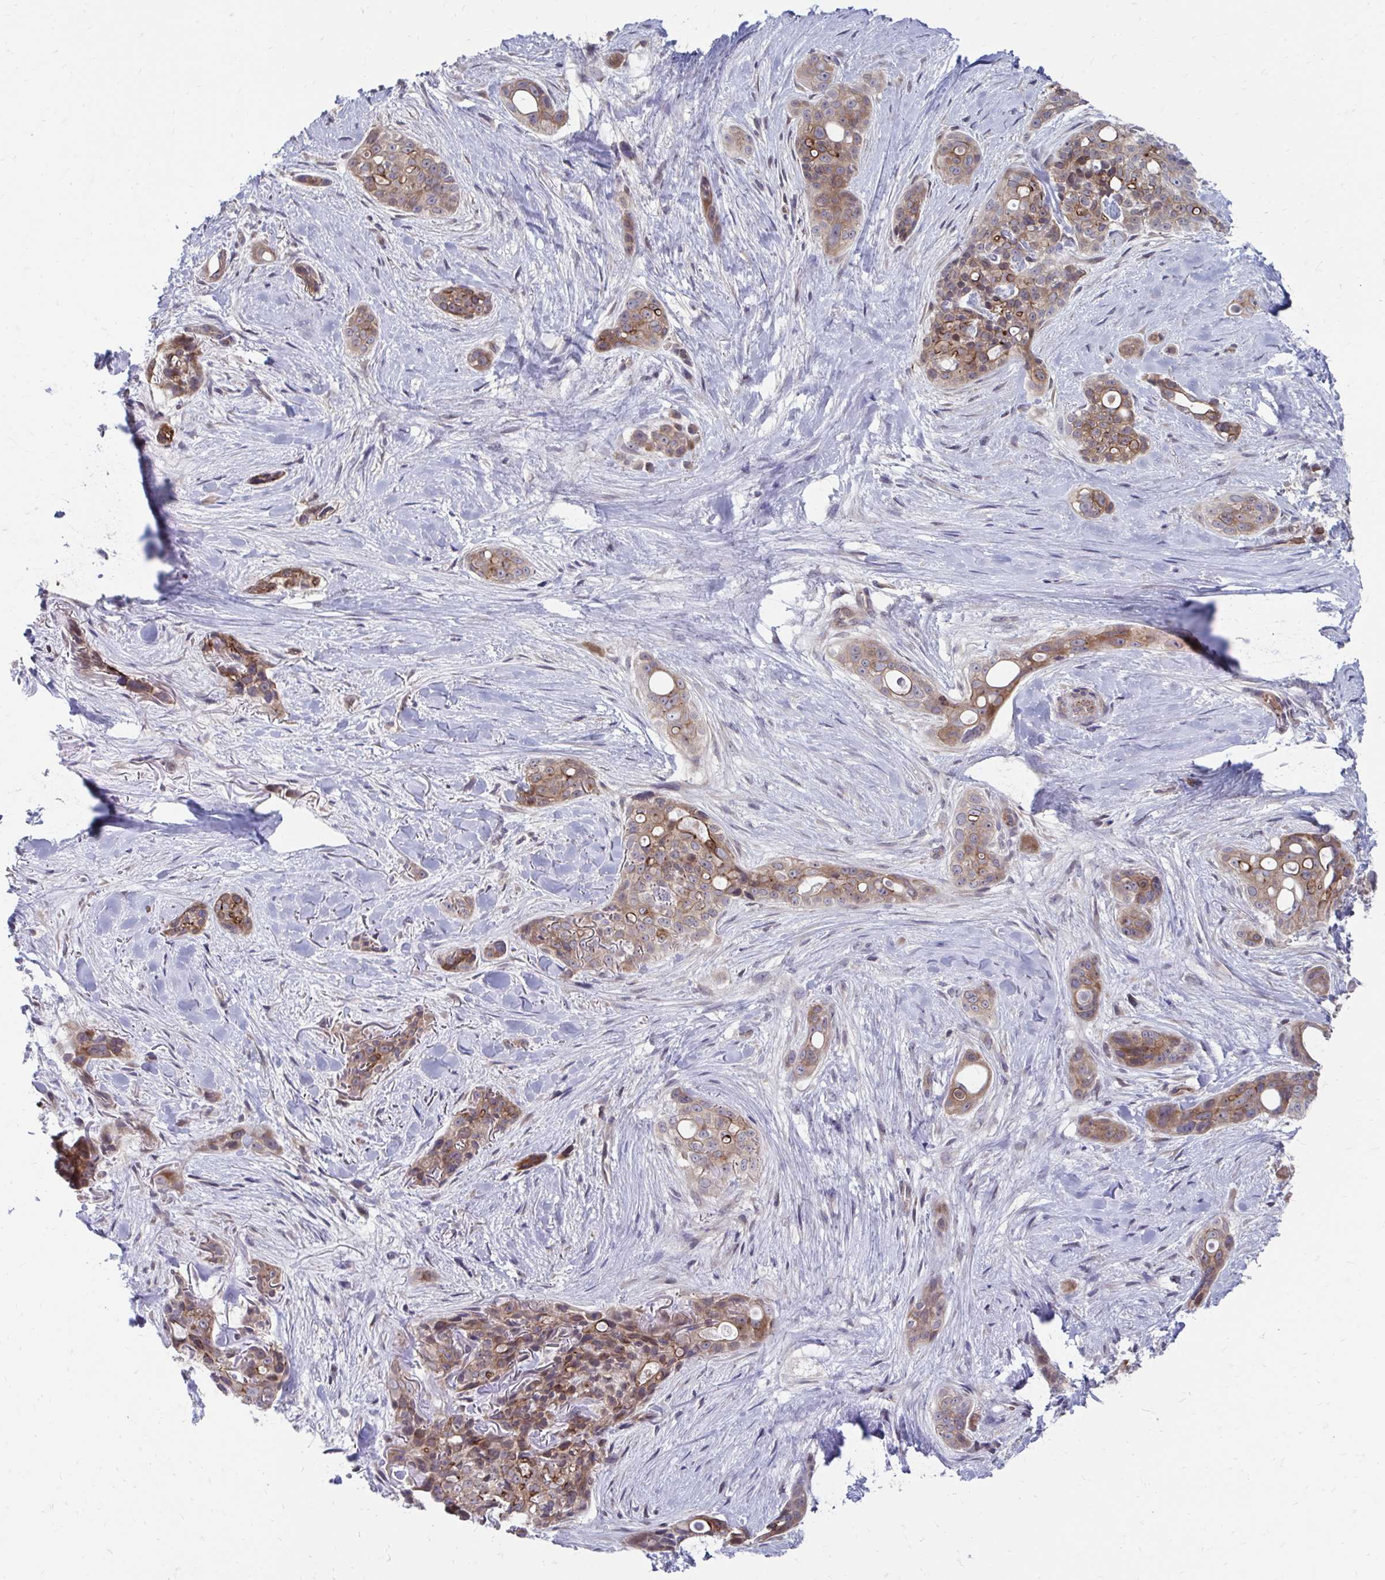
{"staining": {"intensity": "moderate", "quantity": ">75%", "location": "cytoplasmic/membranous"}, "tissue": "skin cancer", "cell_type": "Tumor cells", "image_type": "cancer", "snomed": [{"axis": "morphology", "description": "Basal cell carcinoma"}, {"axis": "topography", "description": "Skin"}], "caption": "This is an image of immunohistochemistry (IHC) staining of skin cancer, which shows moderate positivity in the cytoplasmic/membranous of tumor cells.", "gene": "ITPR2", "patient": {"sex": "female", "age": 79}}